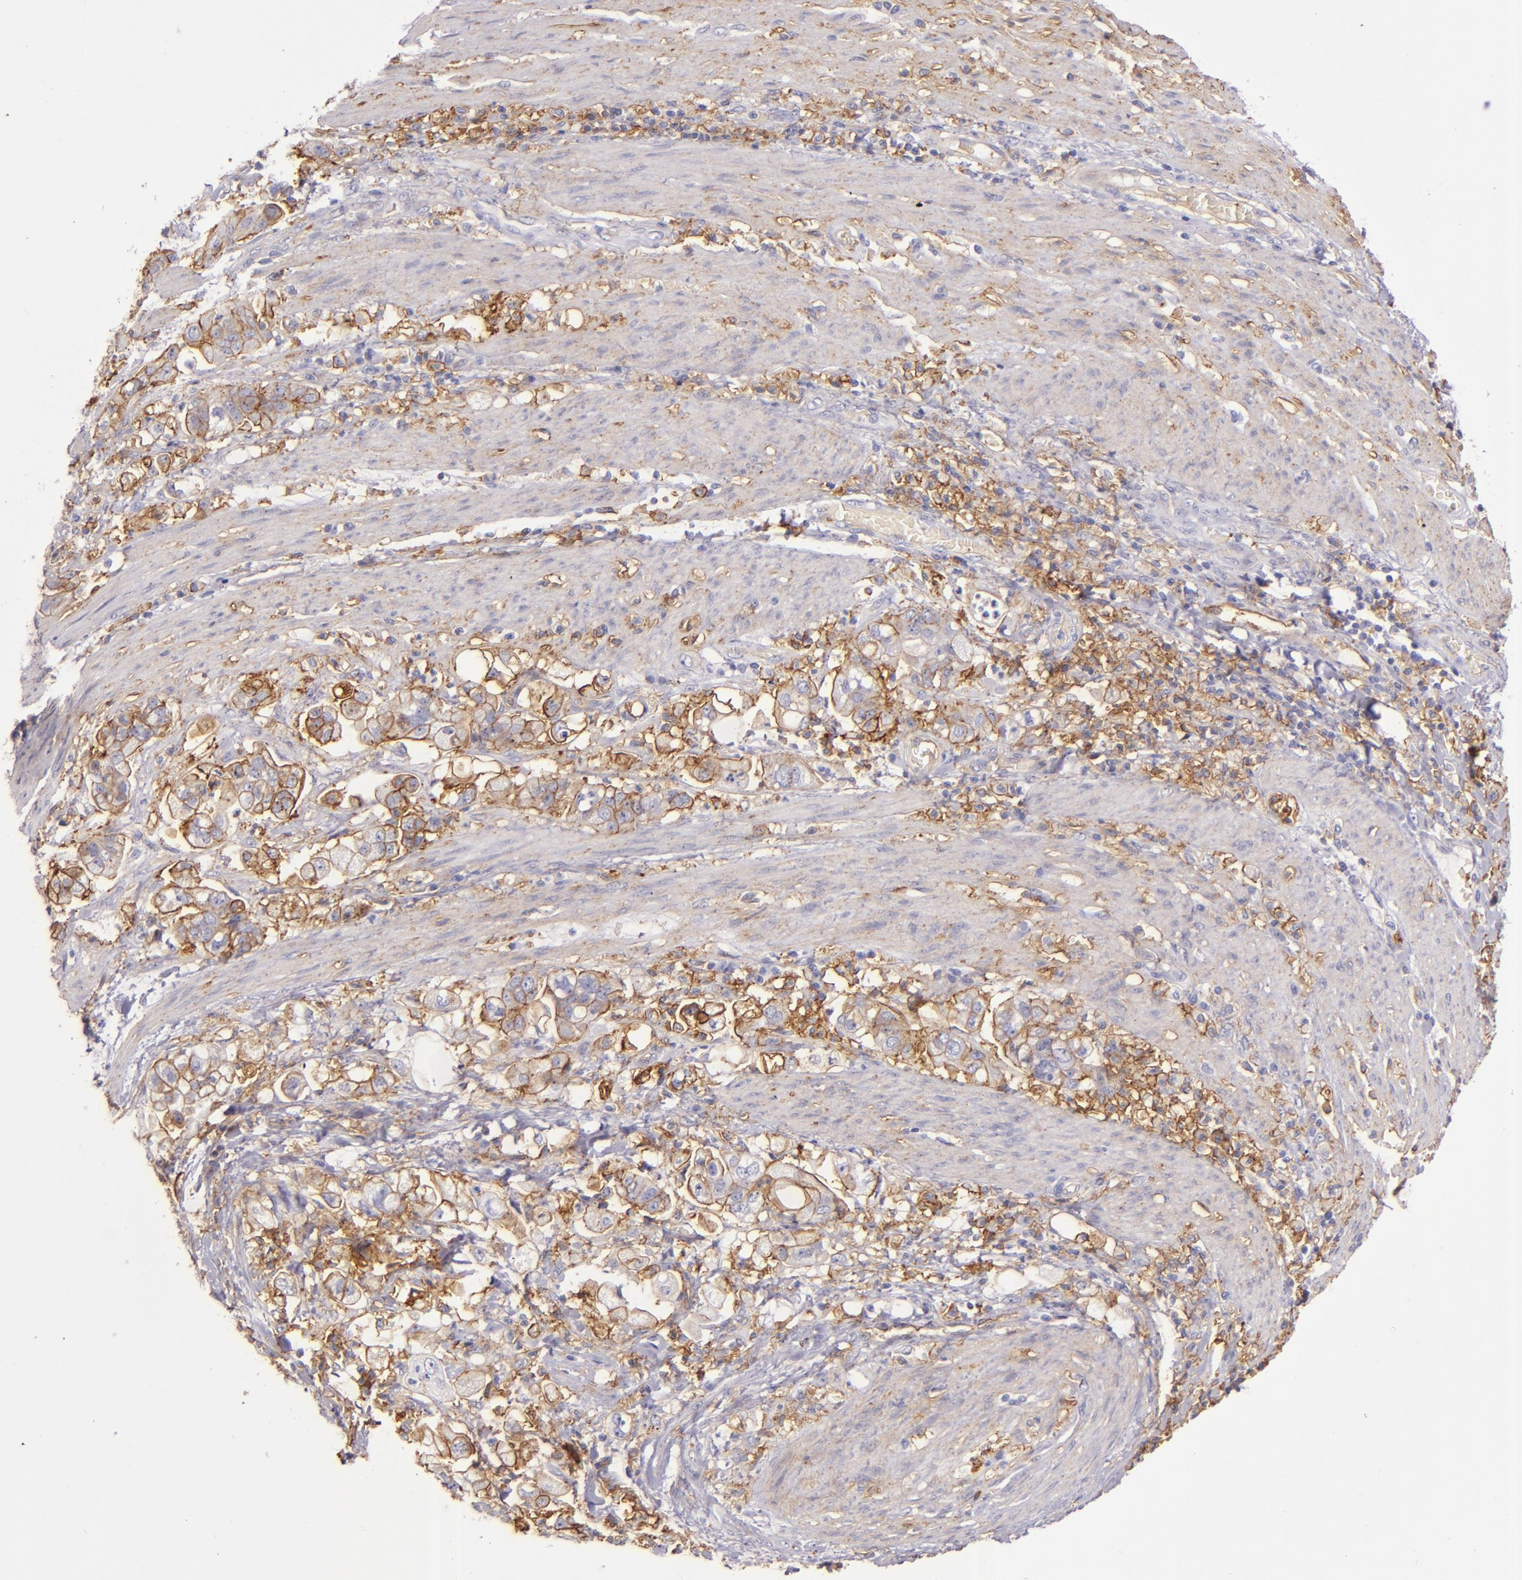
{"staining": {"intensity": "moderate", "quantity": ">75%", "location": "cytoplasmic/membranous"}, "tissue": "stomach cancer", "cell_type": "Tumor cells", "image_type": "cancer", "snomed": [{"axis": "morphology", "description": "Adenocarcinoma, NOS"}, {"axis": "topography", "description": "Stomach"}], "caption": "Human stomach cancer stained with a protein marker displays moderate staining in tumor cells.", "gene": "CD9", "patient": {"sex": "male", "age": 62}}